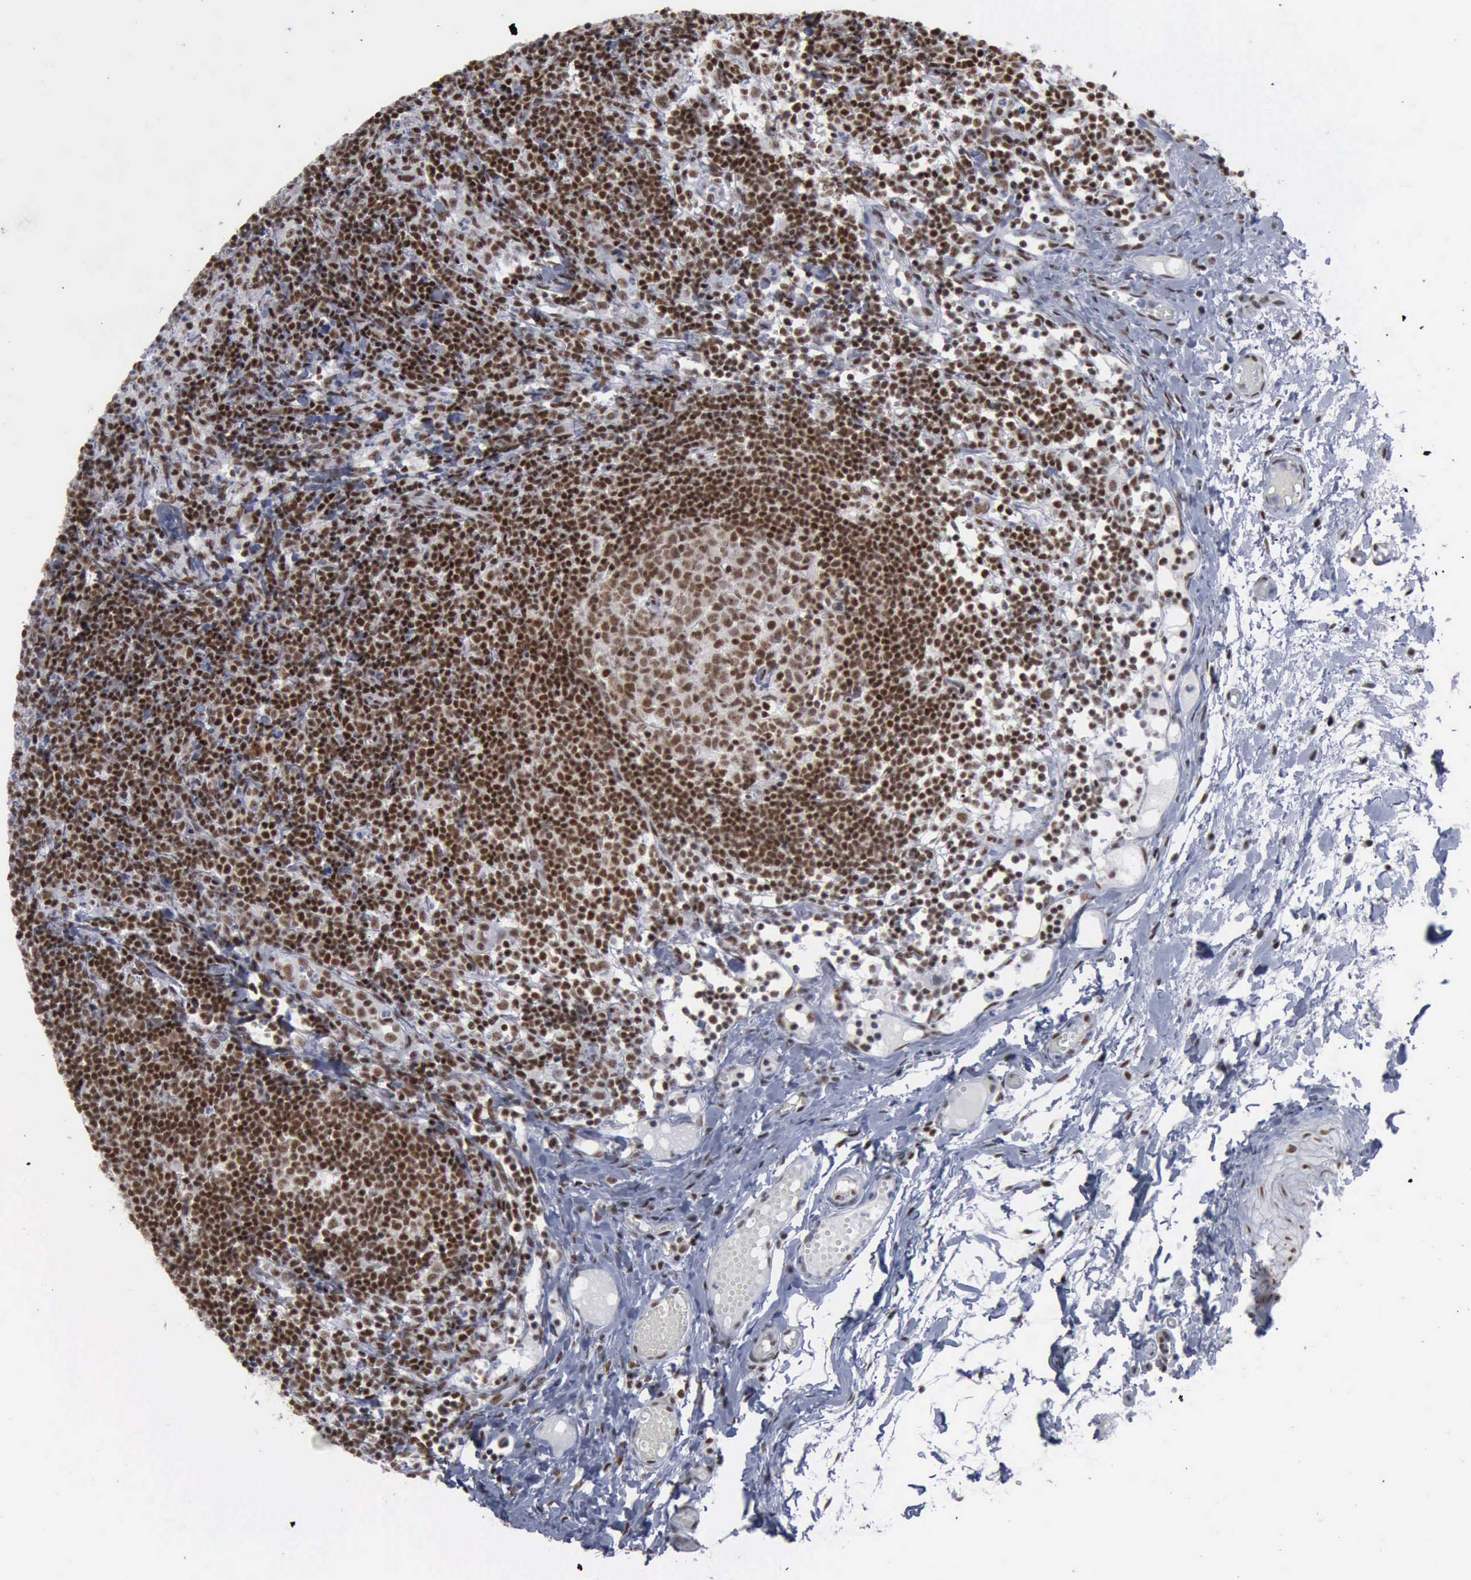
{"staining": {"intensity": "moderate", "quantity": ">75%", "location": "nuclear"}, "tissue": "lymph node", "cell_type": "Germinal center cells", "image_type": "normal", "snomed": [{"axis": "morphology", "description": "Normal tissue, NOS"}, {"axis": "morphology", "description": "Inflammation, NOS"}, {"axis": "topography", "description": "Lymph node"}, {"axis": "topography", "description": "Salivary gland"}], "caption": "Protein expression analysis of normal human lymph node reveals moderate nuclear expression in about >75% of germinal center cells. (brown staining indicates protein expression, while blue staining denotes nuclei).", "gene": "XPA", "patient": {"sex": "male", "age": 3}}